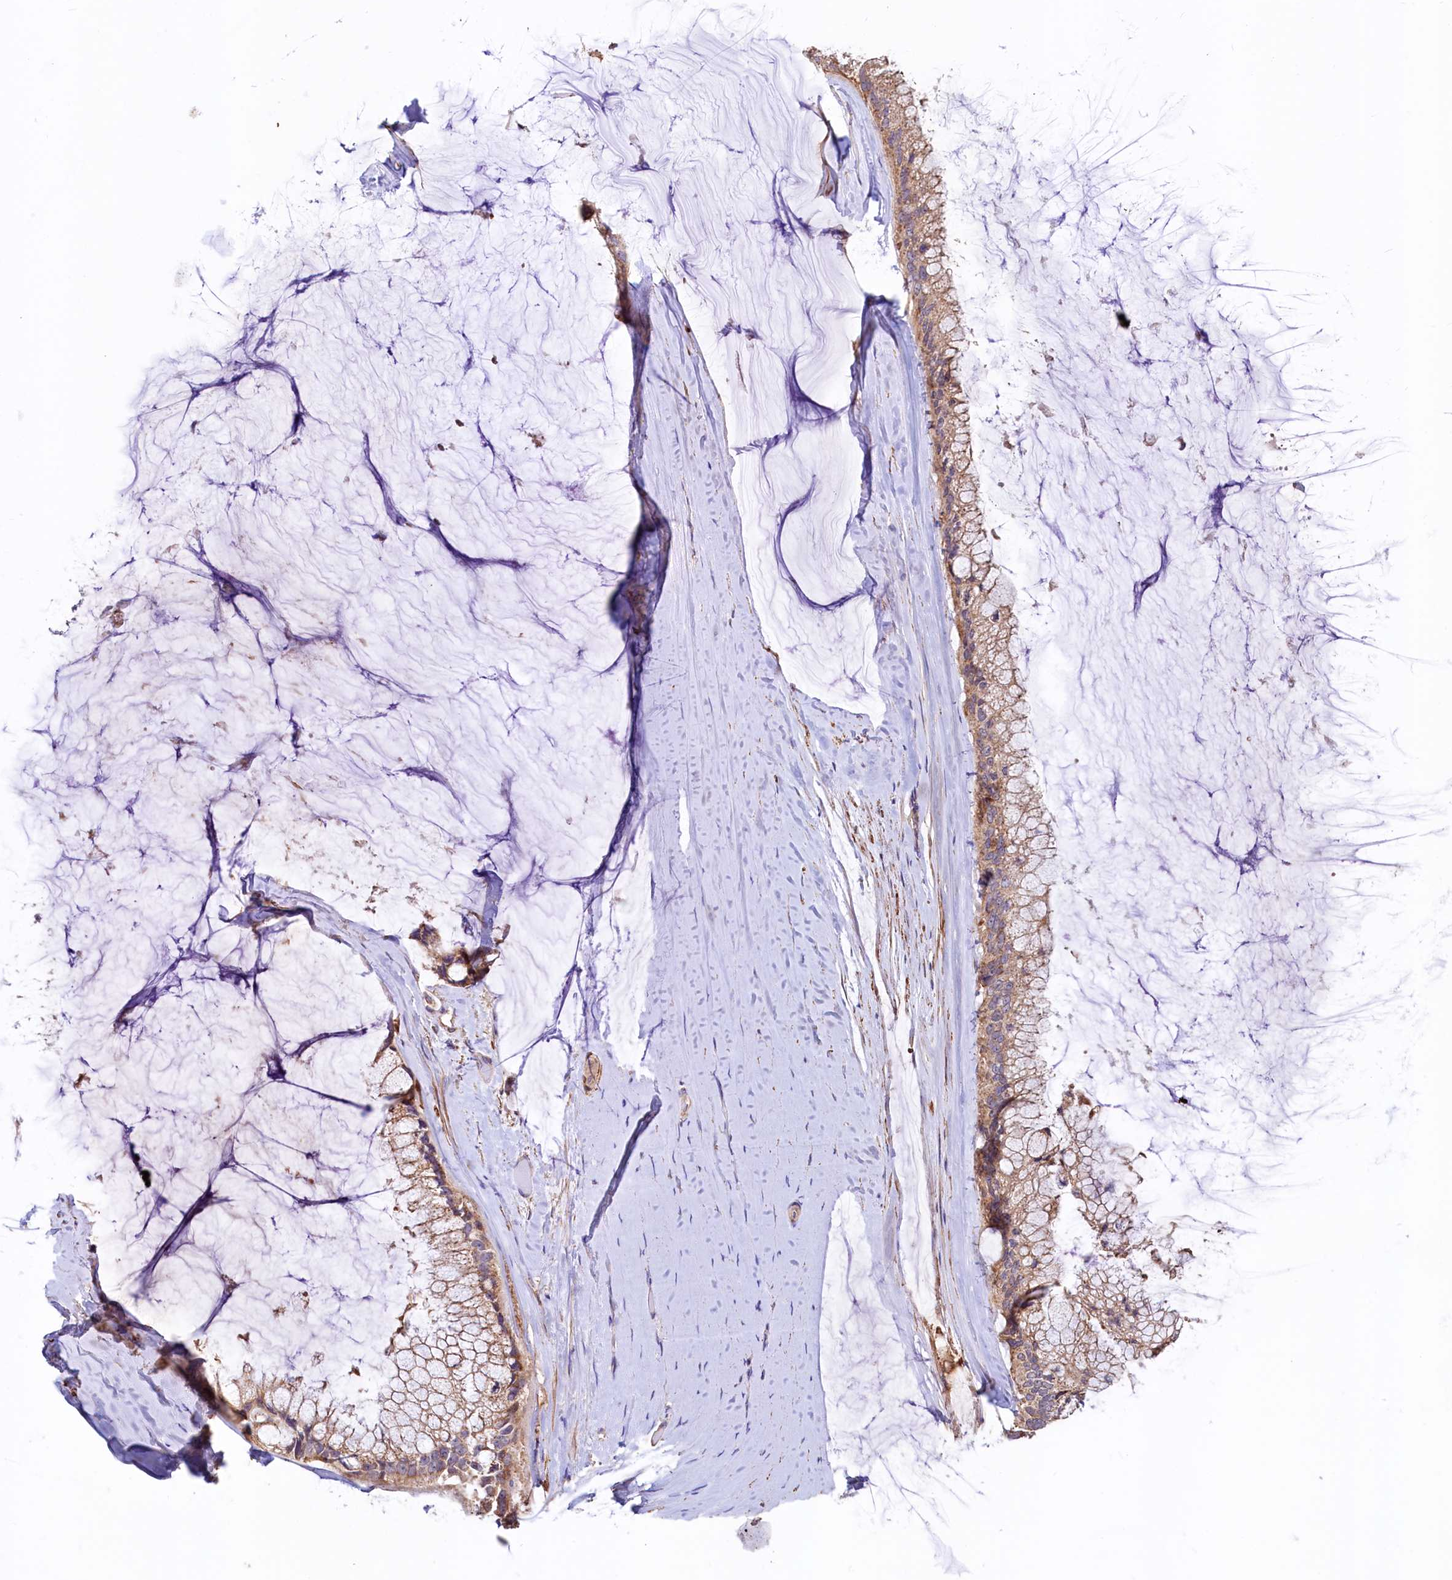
{"staining": {"intensity": "moderate", "quantity": ">75%", "location": "cytoplasmic/membranous"}, "tissue": "ovarian cancer", "cell_type": "Tumor cells", "image_type": "cancer", "snomed": [{"axis": "morphology", "description": "Cystadenocarcinoma, mucinous, NOS"}, {"axis": "topography", "description": "Ovary"}], "caption": "Immunohistochemical staining of ovarian cancer (mucinous cystadenocarcinoma) shows medium levels of moderate cytoplasmic/membranous positivity in about >75% of tumor cells.", "gene": "CIAO3", "patient": {"sex": "female", "age": 39}}